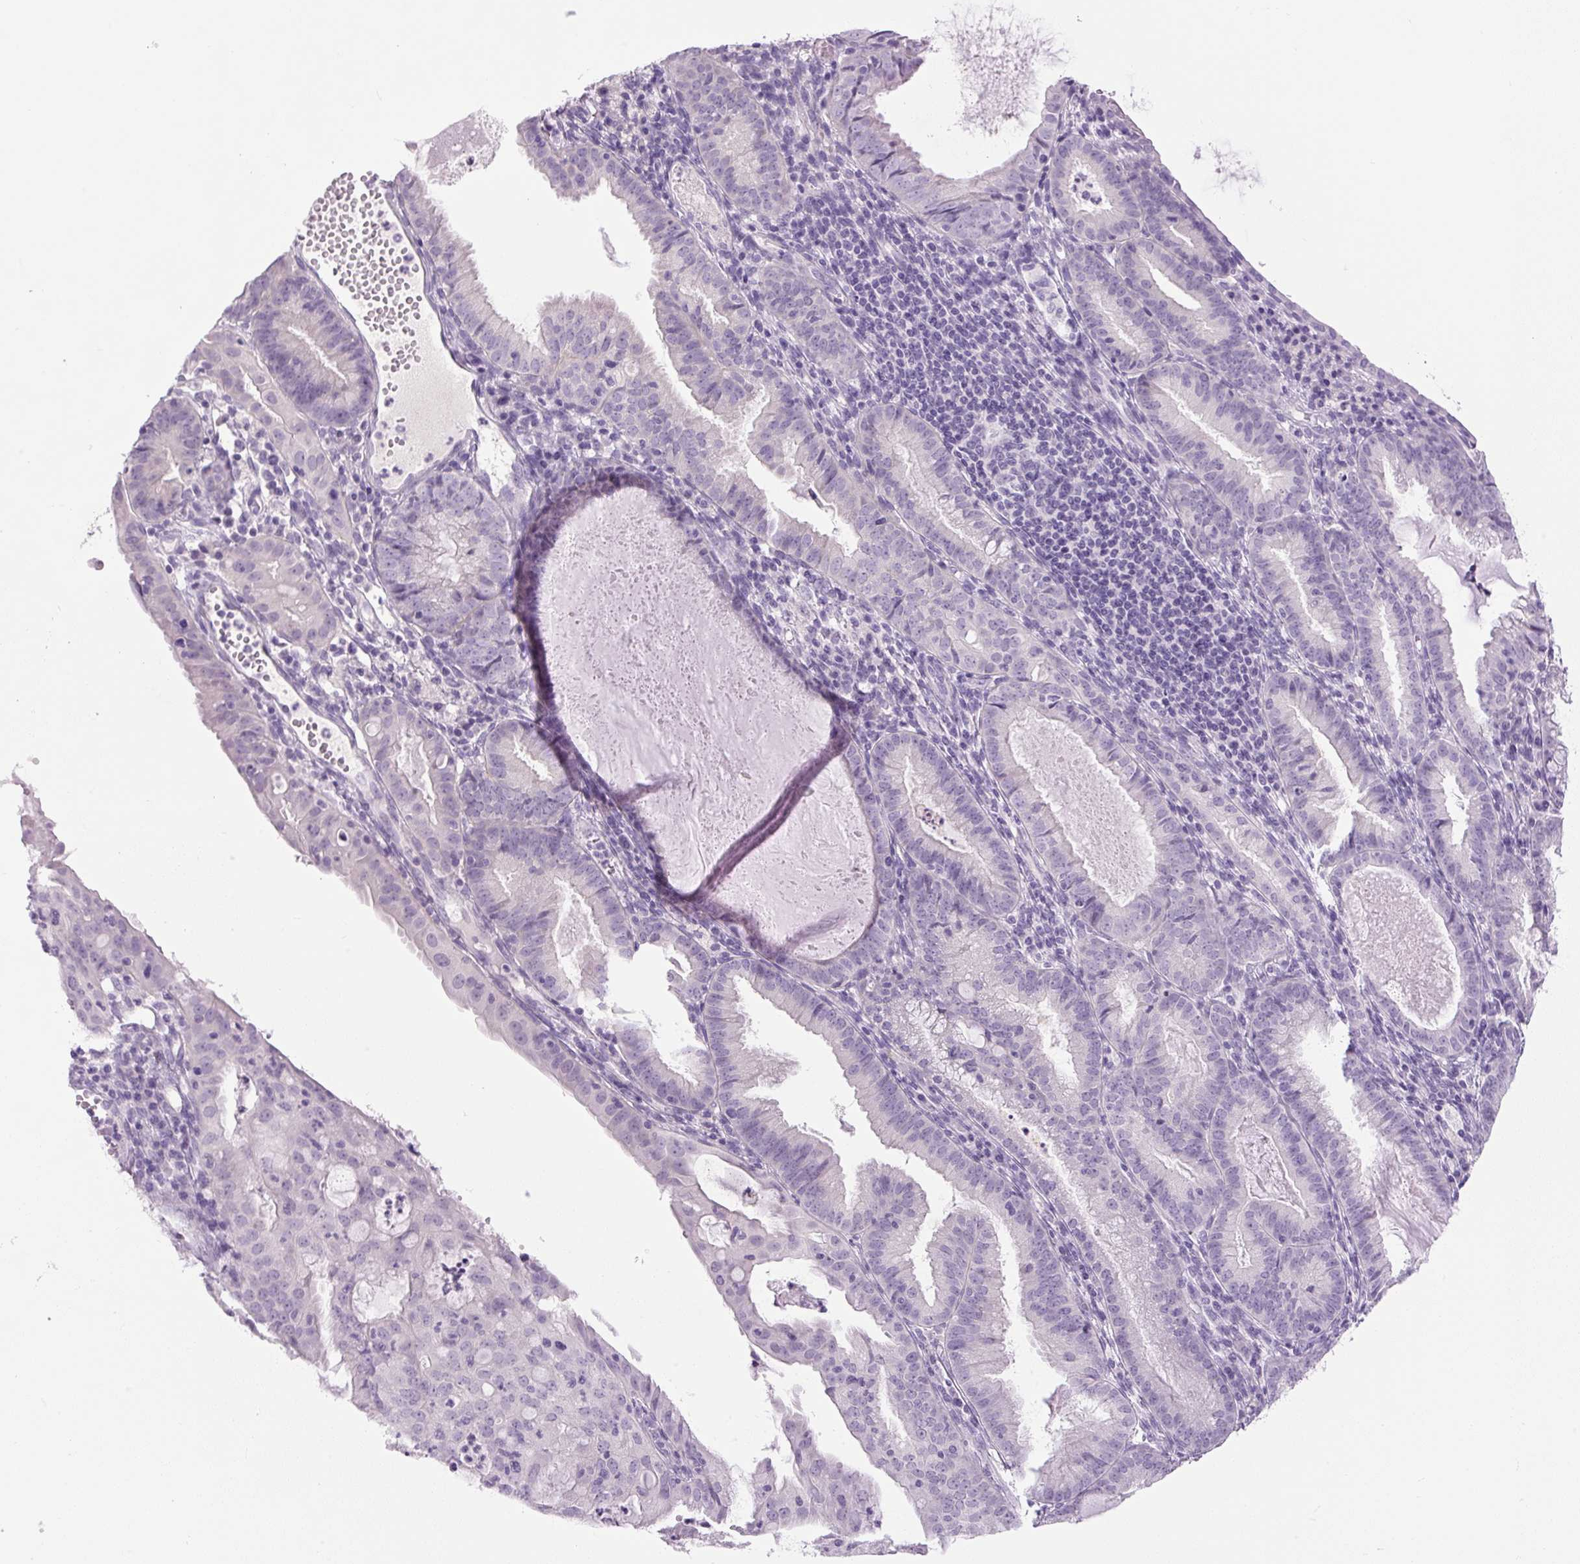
{"staining": {"intensity": "negative", "quantity": "none", "location": "none"}, "tissue": "endometrial cancer", "cell_type": "Tumor cells", "image_type": "cancer", "snomed": [{"axis": "morphology", "description": "Adenocarcinoma, NOS"}, {"axis": "topography", "description": "Endometrium"}], "caption": "The immunohistochemistry (IHC) micrograph has no significant expression in tumor cells of endometrial adenocarcinoma tissue. The staining was performed using DAB (3,3'-diaminobenzidine) to visualize the protein expression in brown, while the nuclei were stained in blue with hematoxylin (Magnification: 20x).", "gene": "COL9A2", "patient": {"sex": "female", "age": 60}}